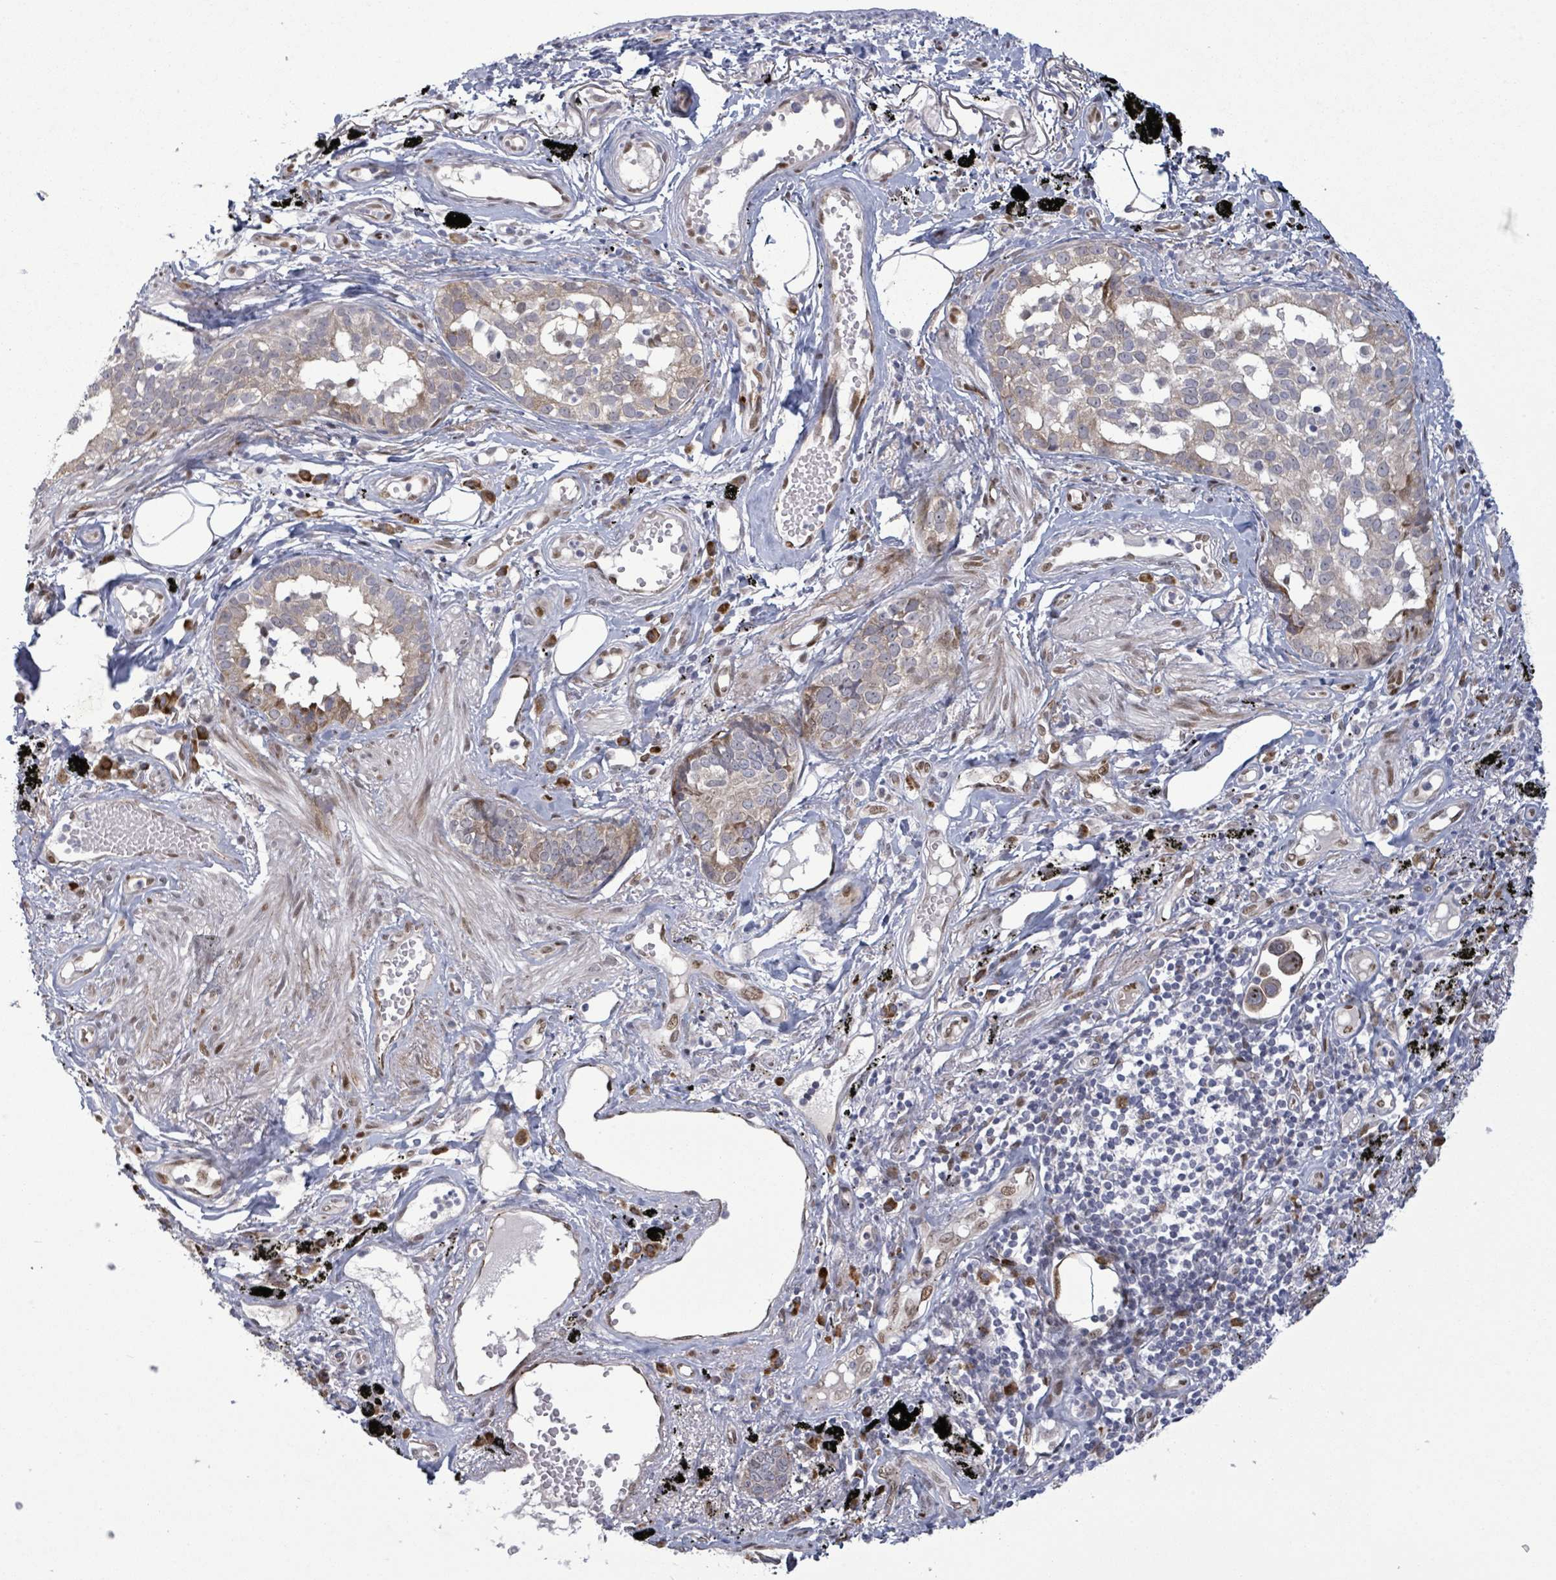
{"staining": {"intensity": "weak", "quantity": "<25%", "location": "cytoplasmic/membranous"}, "tissue": "lung cancer", "cell_type": "Tumor cells", "image_type": "cancer", "snomed": [{"axis": "morphology", "description": "Adenocarcinoma, NOS"}, {"axis": "topography", "description": "Lung"}], "caption": "Micrograph shows no protein positivity in tumor cells of lung cancer (adenocarcinoma) tissue.", "gene": "TUSC1", "patient": {"sex": "male", "age": 67}}